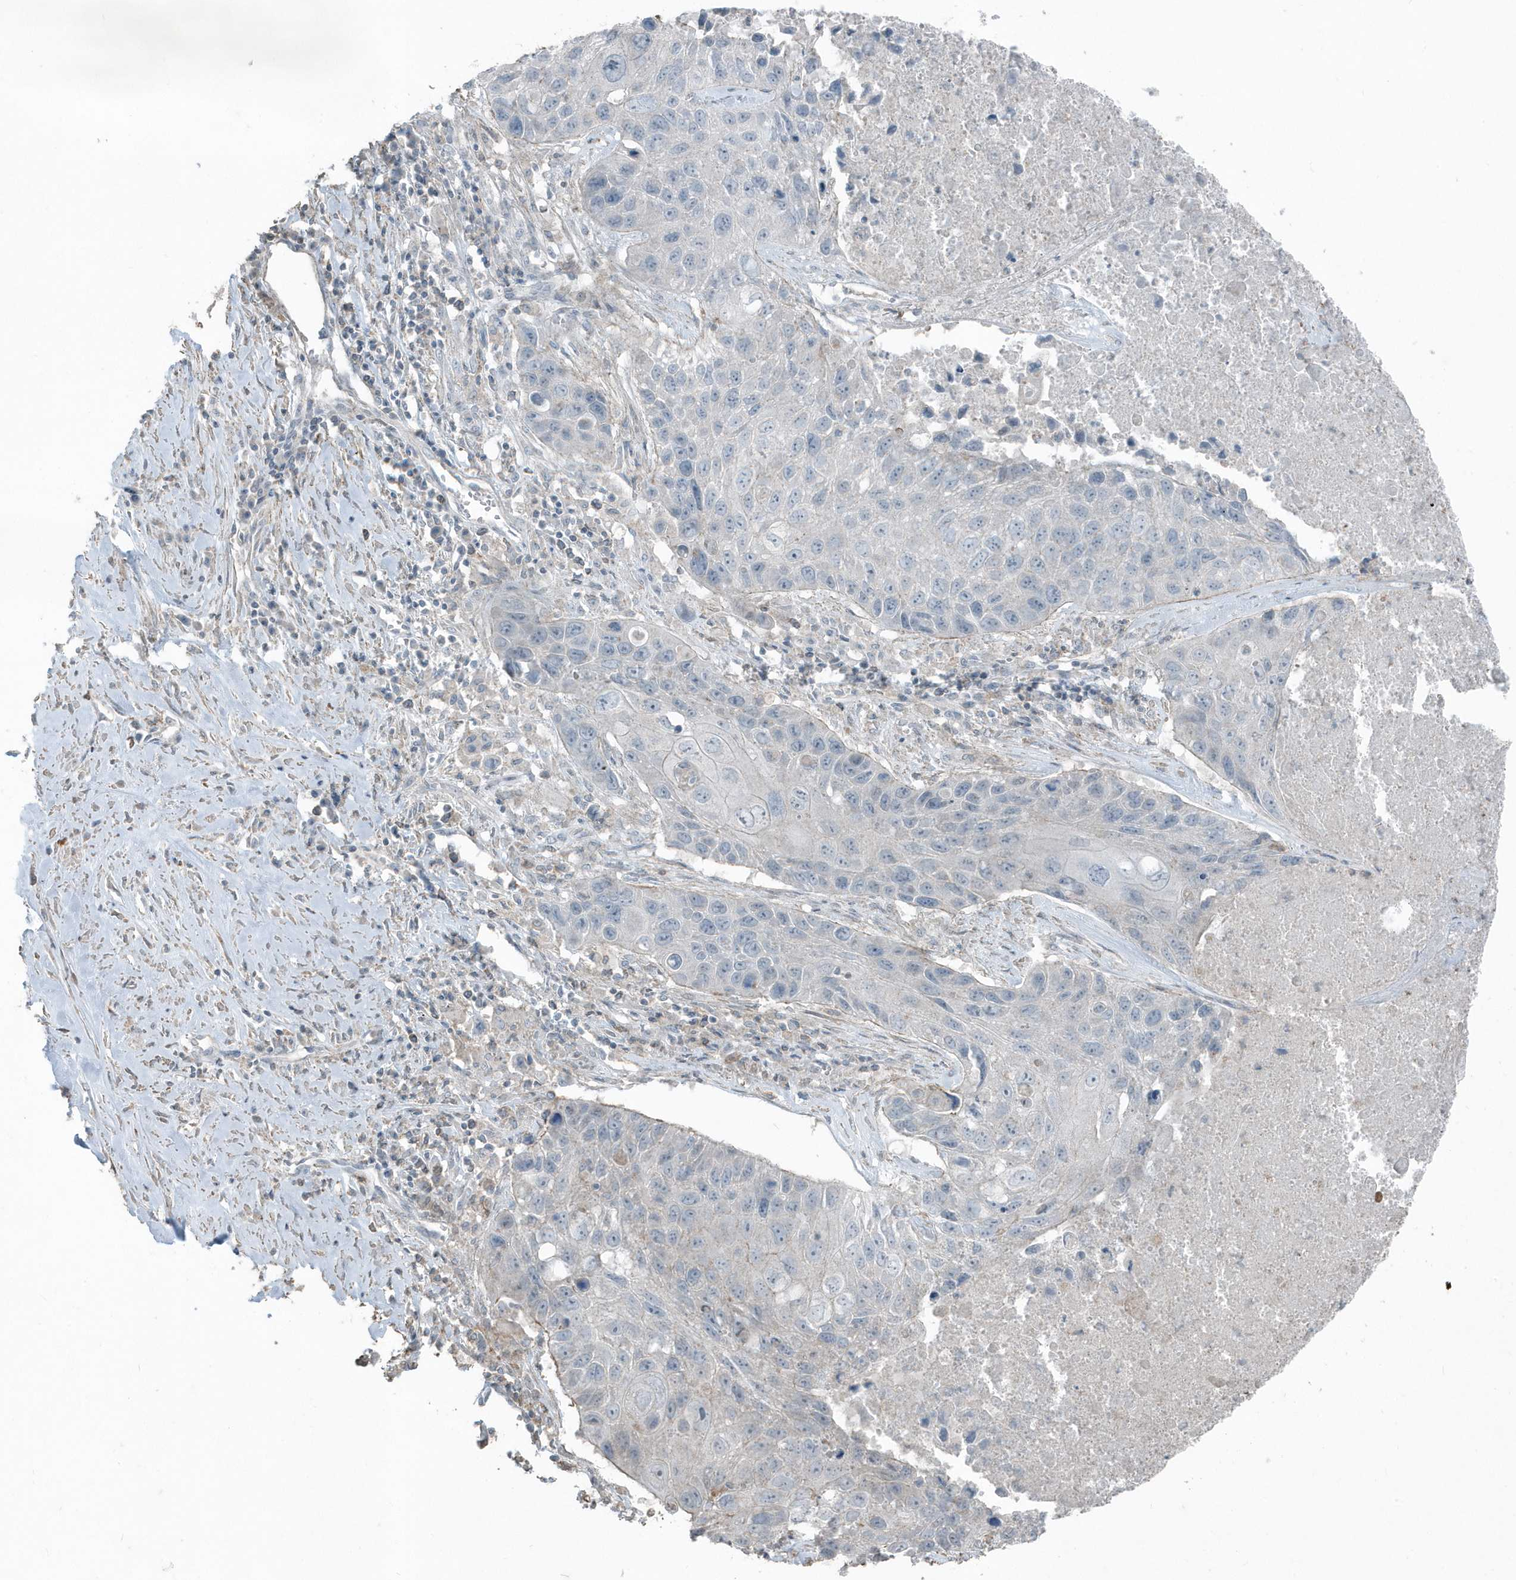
{"staining": {"intensity": "negative", "quantity": "none", "location": "none"}, "tissue": "lung cancer", "cell_type": "Tumor cells", "image_type": "cancer", "snomed": [{"axis": "morphology", "description": "Squamous cell carcinoma, NOS"}, {"axis": "topography", "description": "Lung"}], "caption": "This micrograph is of lung cancer (squamous cell carcinoma) stained with immunohistochemistry (IHC) to label a protein in brown with the nuclei are counter-stained blue. There is no expression in tumor cells.", "gene": "ACTC1", "patient": {"sex": "male", "age": 61}}